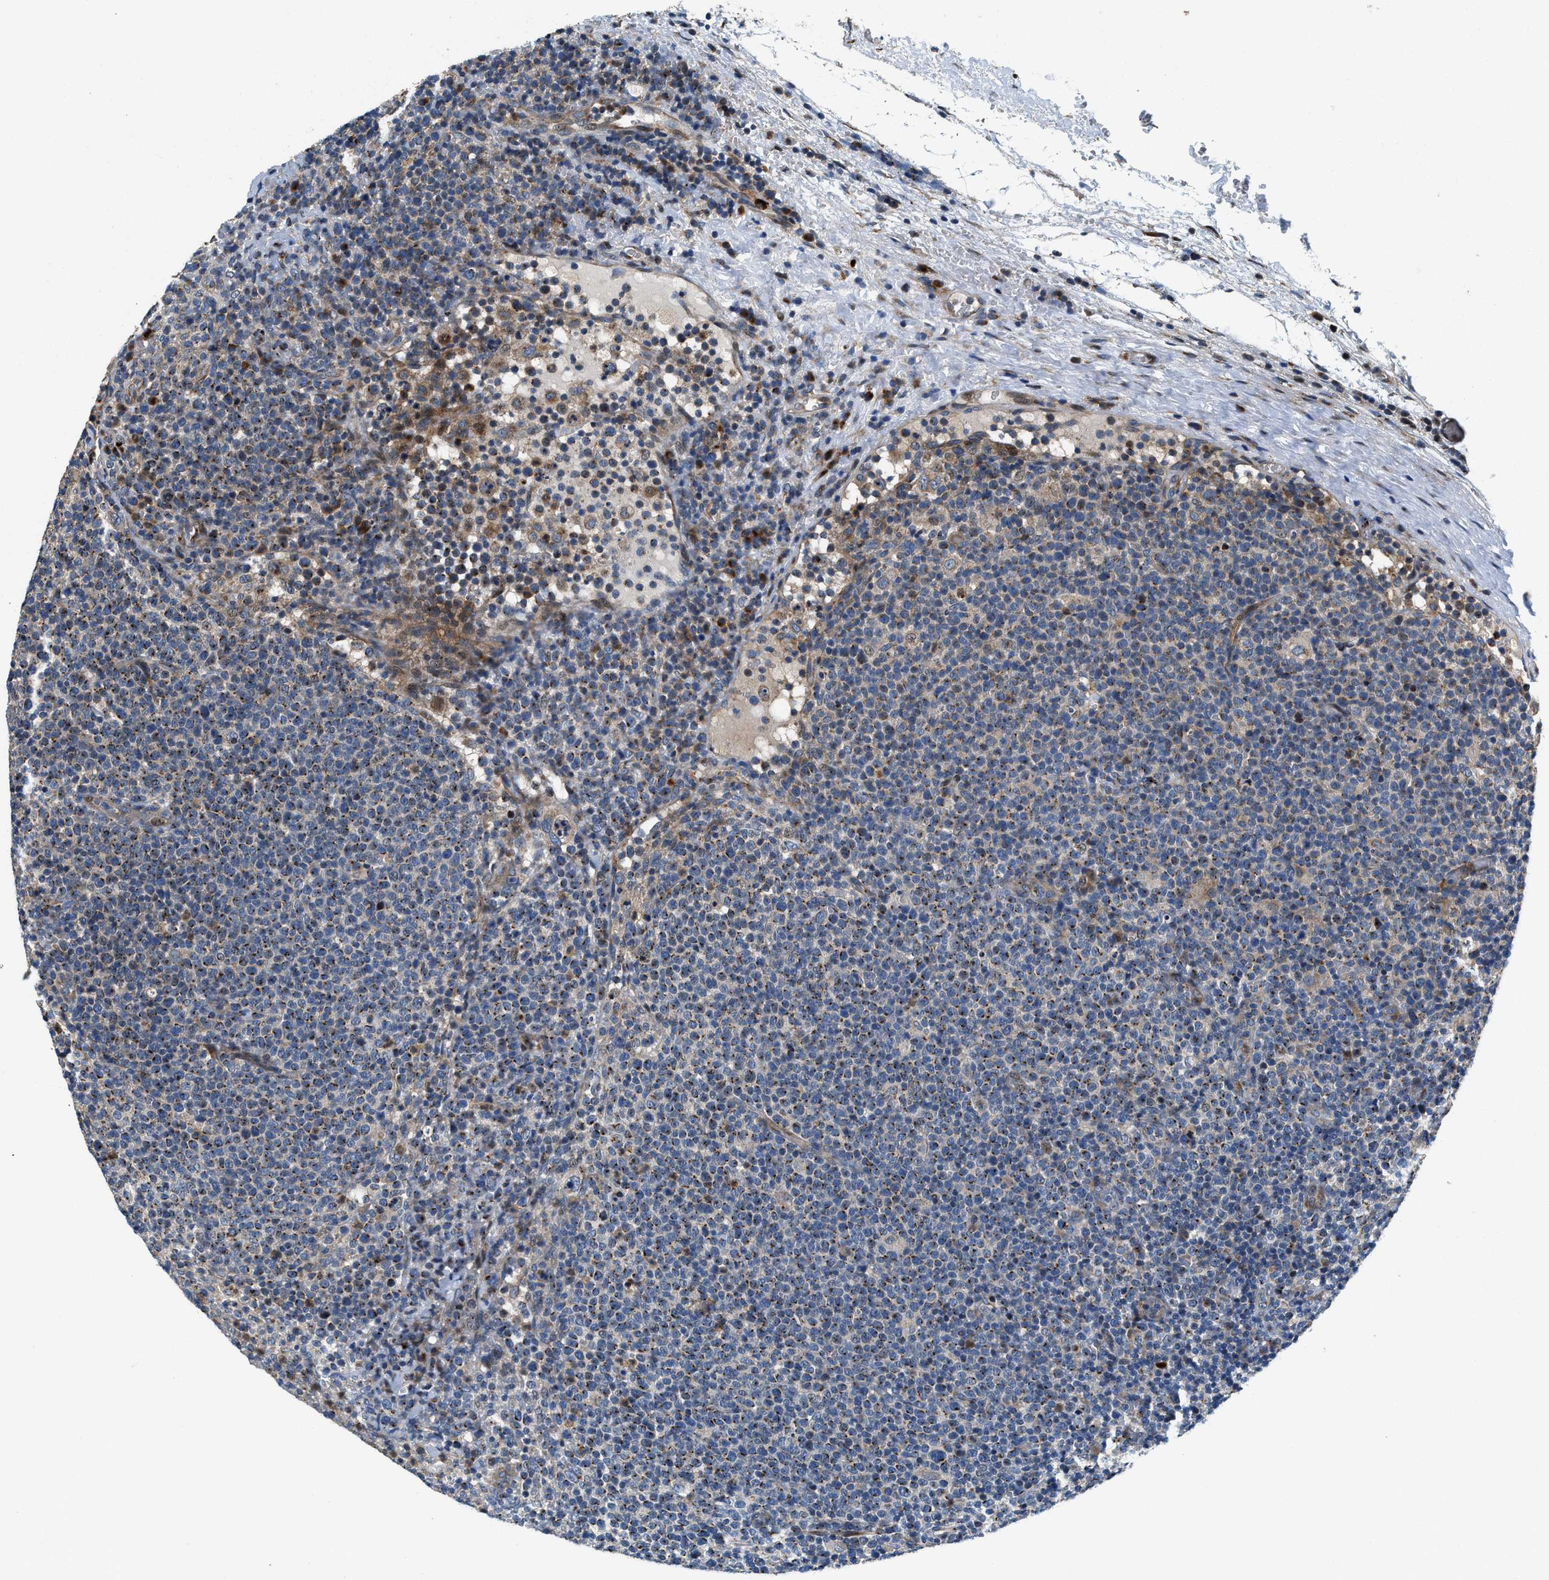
{"staining": {"intensity": "moderate", "quantity": ">75%", "location": "cytoplasmic/membranous"}, "tissue": "lymphoma", "cell_type": "Tumor cells", "image_type": "cancer", "snomed": [{"axis": "morphology", "description": "Malignant lymphoma, non-Hodgkin's type, High grade"}, {"axis": "topography", "description": "Lymph node"}], "caption": "Immunohistochemistry photomicrograph of neoplastic tissue: human high-grade malignant lymphoma, non-Hodgkin's type stained using IHC exhibits medium levels of moderate protein expression localized specifically in the cytoplasmic/membranous of tumor cells, appearing as a cytoplasmic/membranous brown color.", "gene": "FUT8", "patient": {"sex": "male", "age": 61}}